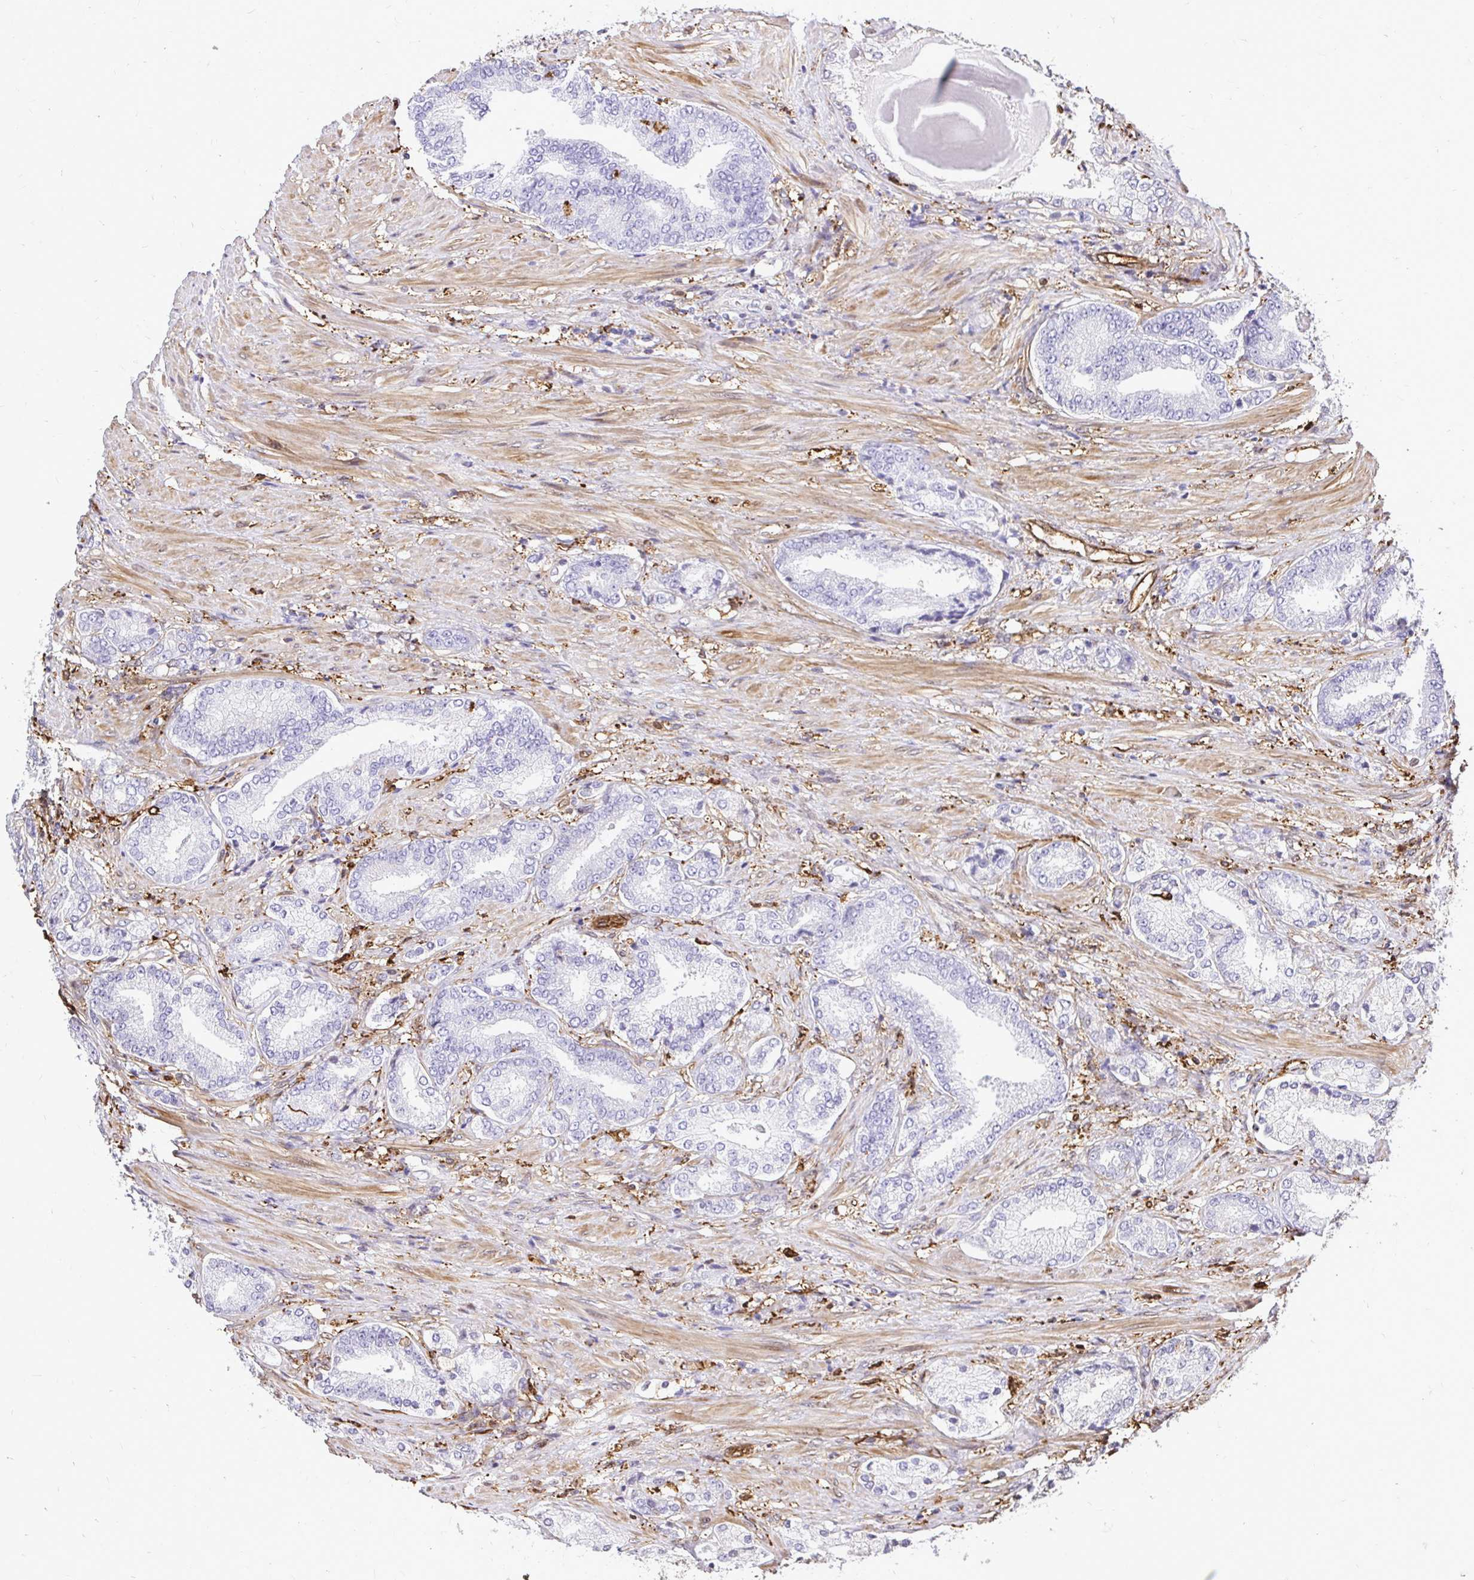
{"staining": {"intensity": "negative", "quantity": "none", "location": "none"}, "tissue": "prostate cancer", "cell_type": "Tumor cells", "image_type": "cancer", "snomed": [{"axis": "morphology", "description": "Adenocarcinoma, High grade"}, {"axis": "topography", "description": "Prostate and seminal vesicle, NOS"}], "caption": "The micrograph displays no significant positivity in tumor cells of prostate cancer (adenocarcinoma (high-grade)).", "gene": "GSN", "patient": {"sex": "male", "age": 61}}